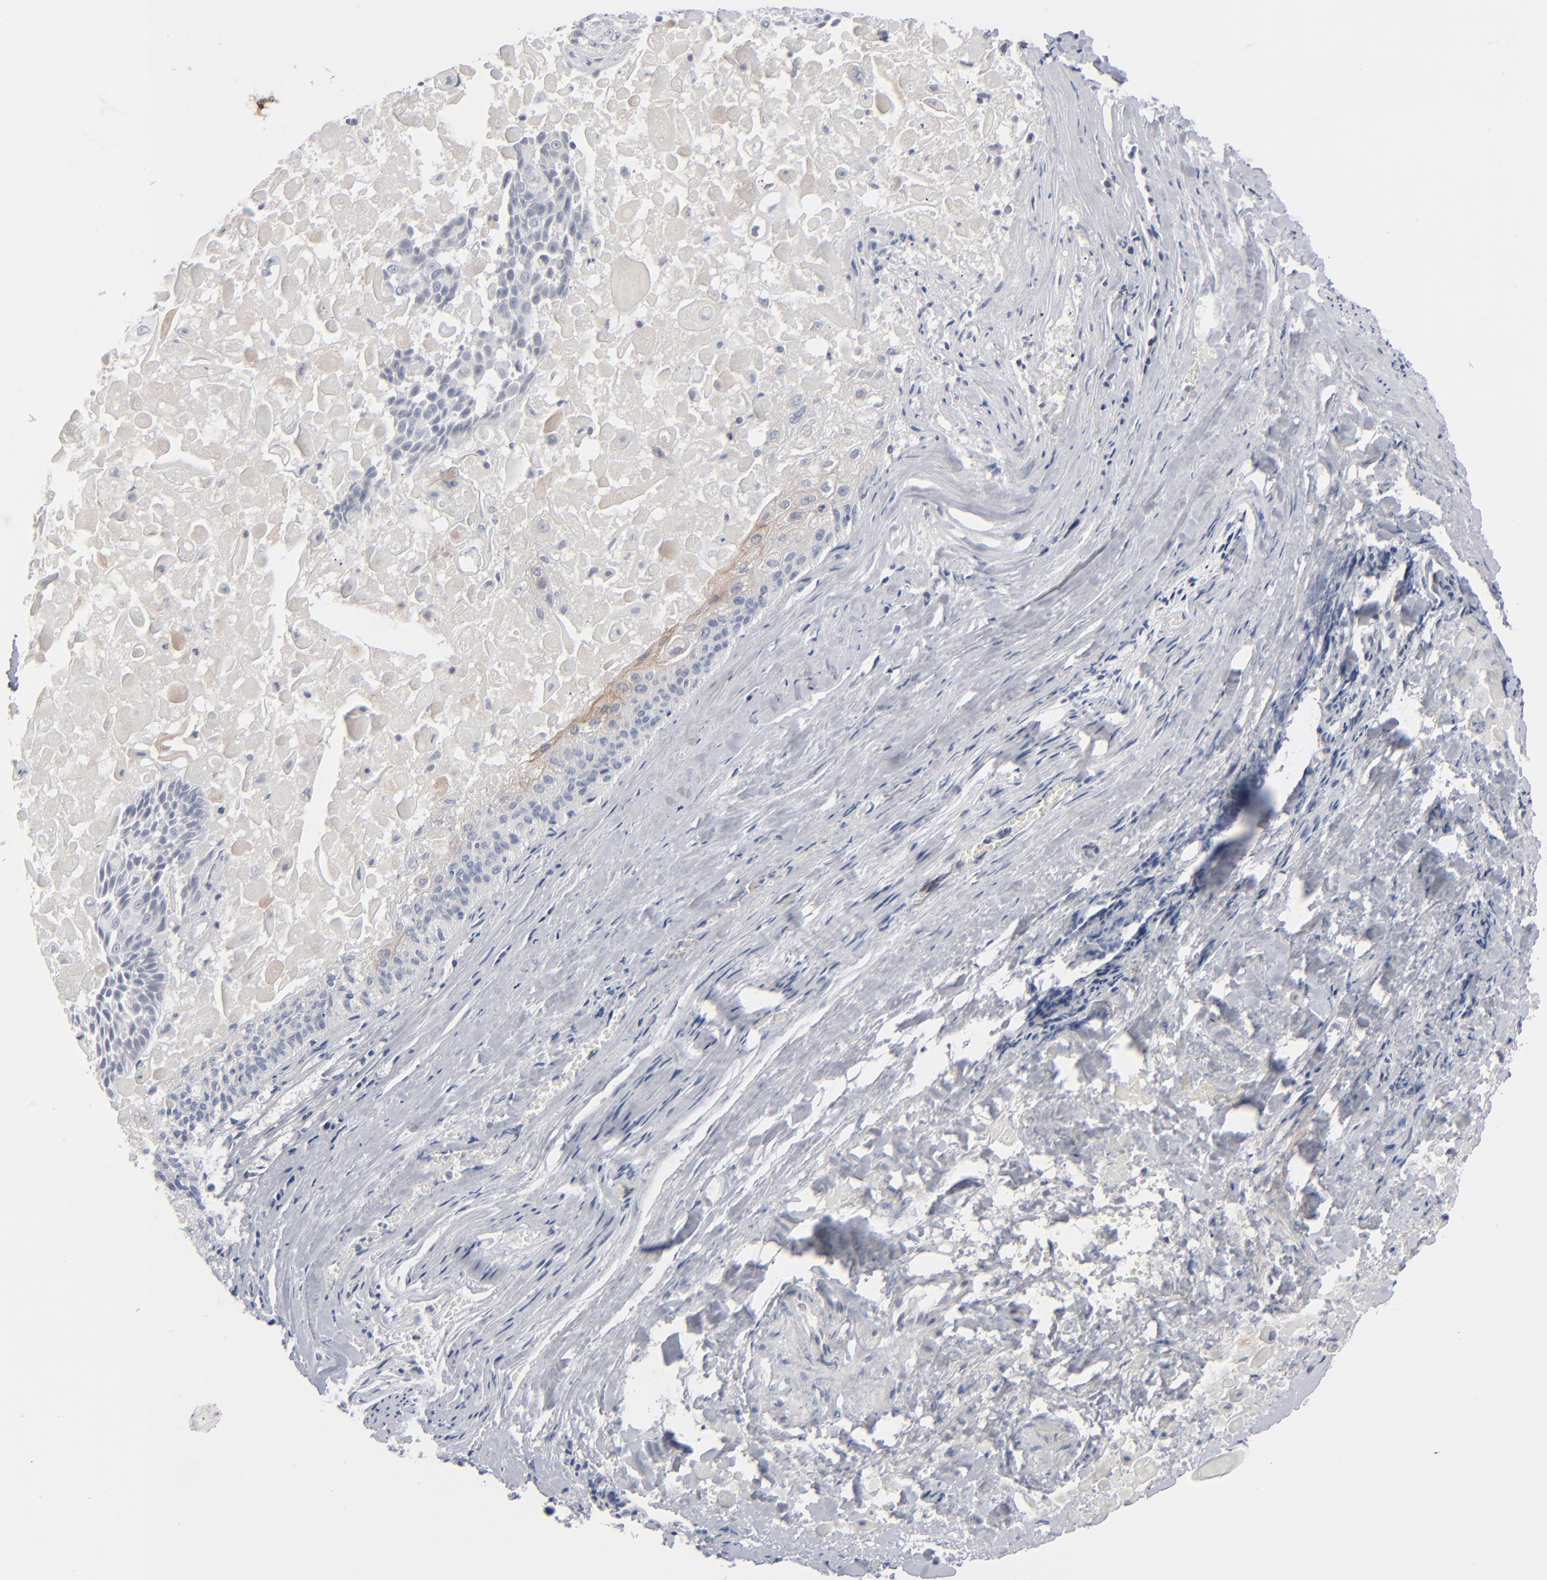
{"staining": {"intensity": "negative", "quantity": "none", "location": "none"}, "tissue": "lung cancer", "cell_type": "Tumor cells", "image_type": "cancer", "snomed": [{"axis": "morphology", "description": "Adenocarcinoma, NOS"}, {"axis": "topography", "description": "Lung"}], "caption": "Tumor cells show no significant protein expression in lung adenocarcinoma.", "gene": "POF1B", "patient": {"sex": "male", "age": 60}}